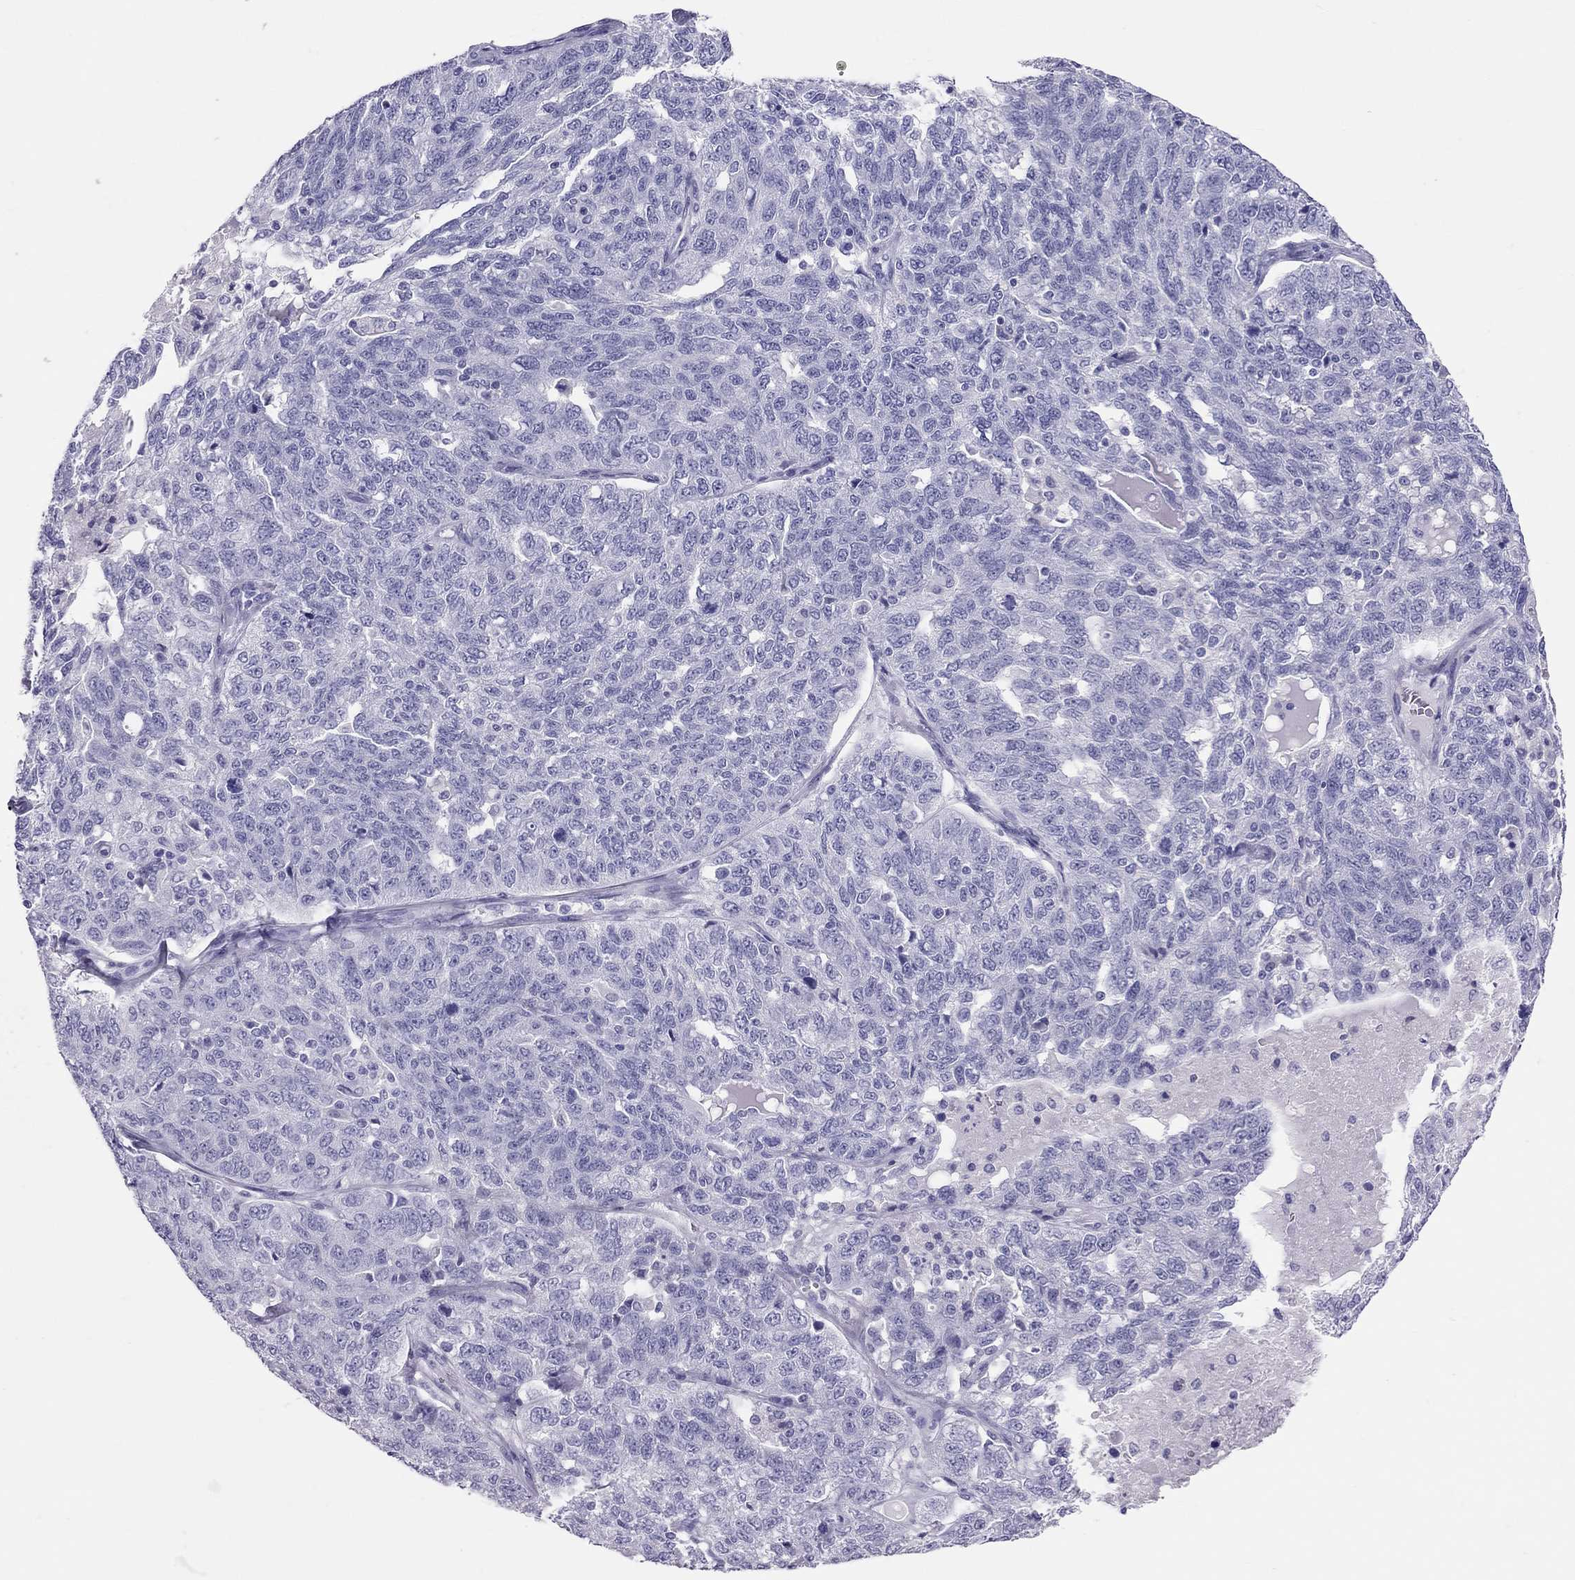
{"staining": {"intensity": "negative", "quantity": "none", "location": "none"}, "tissue": "ovarian cancer", "cell_type": "Tumor cells", "image_type": "cancer", "snomed": [{"axis": "morphology", "description": "Cystadenocarcinoma, serous, NOS"}, {"axis": "topography", "description": "Ovary"}], "caption": "This is an immunohistochemistry (IHC) micrograph of human ovarian cancer. There is no positivity in tumor cells.", "gene": "PSMB11", "patient": {"sex": "female", "age": 71}}